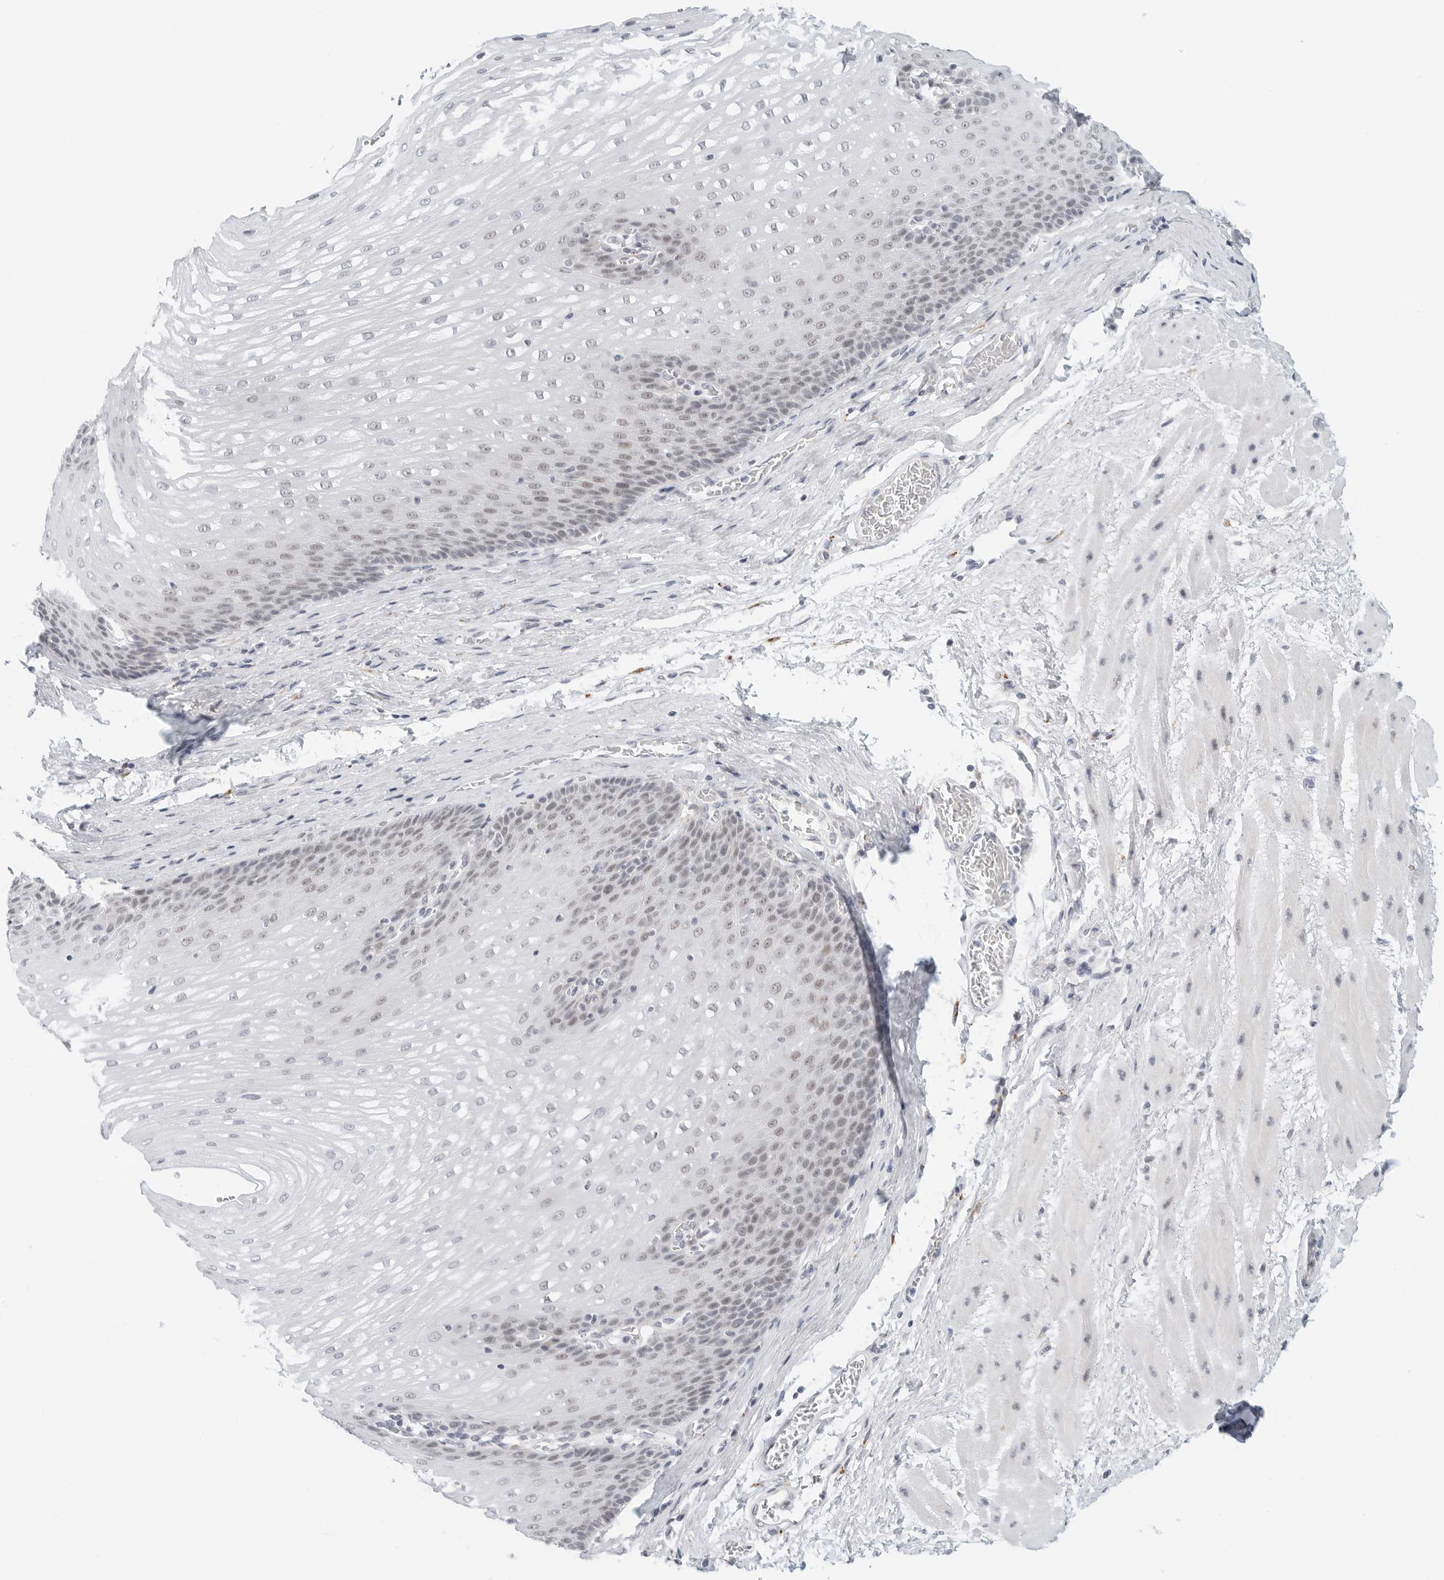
{"staining": {"intensity": "weak", "quantity": "25%-75%", "location": "cytoplasmic/membranous,nuclear"}, "tissue": "esophagus", "cell_type": "Squamous epithelial cells", "image_type": "normal", "snomed": [{"axis": "morphology", "description": "Normal tissue, NOS"}, {"axis": "topography", "description": "Esophagus"}], "caption": "Weak cytoplasmic/membranous,nuclear protein positivity is present in about 25%-75% of squamous epithelial cells in esophagus.", "gene": "TSEN2", "patient": {"sex": "male", "age": 48}}